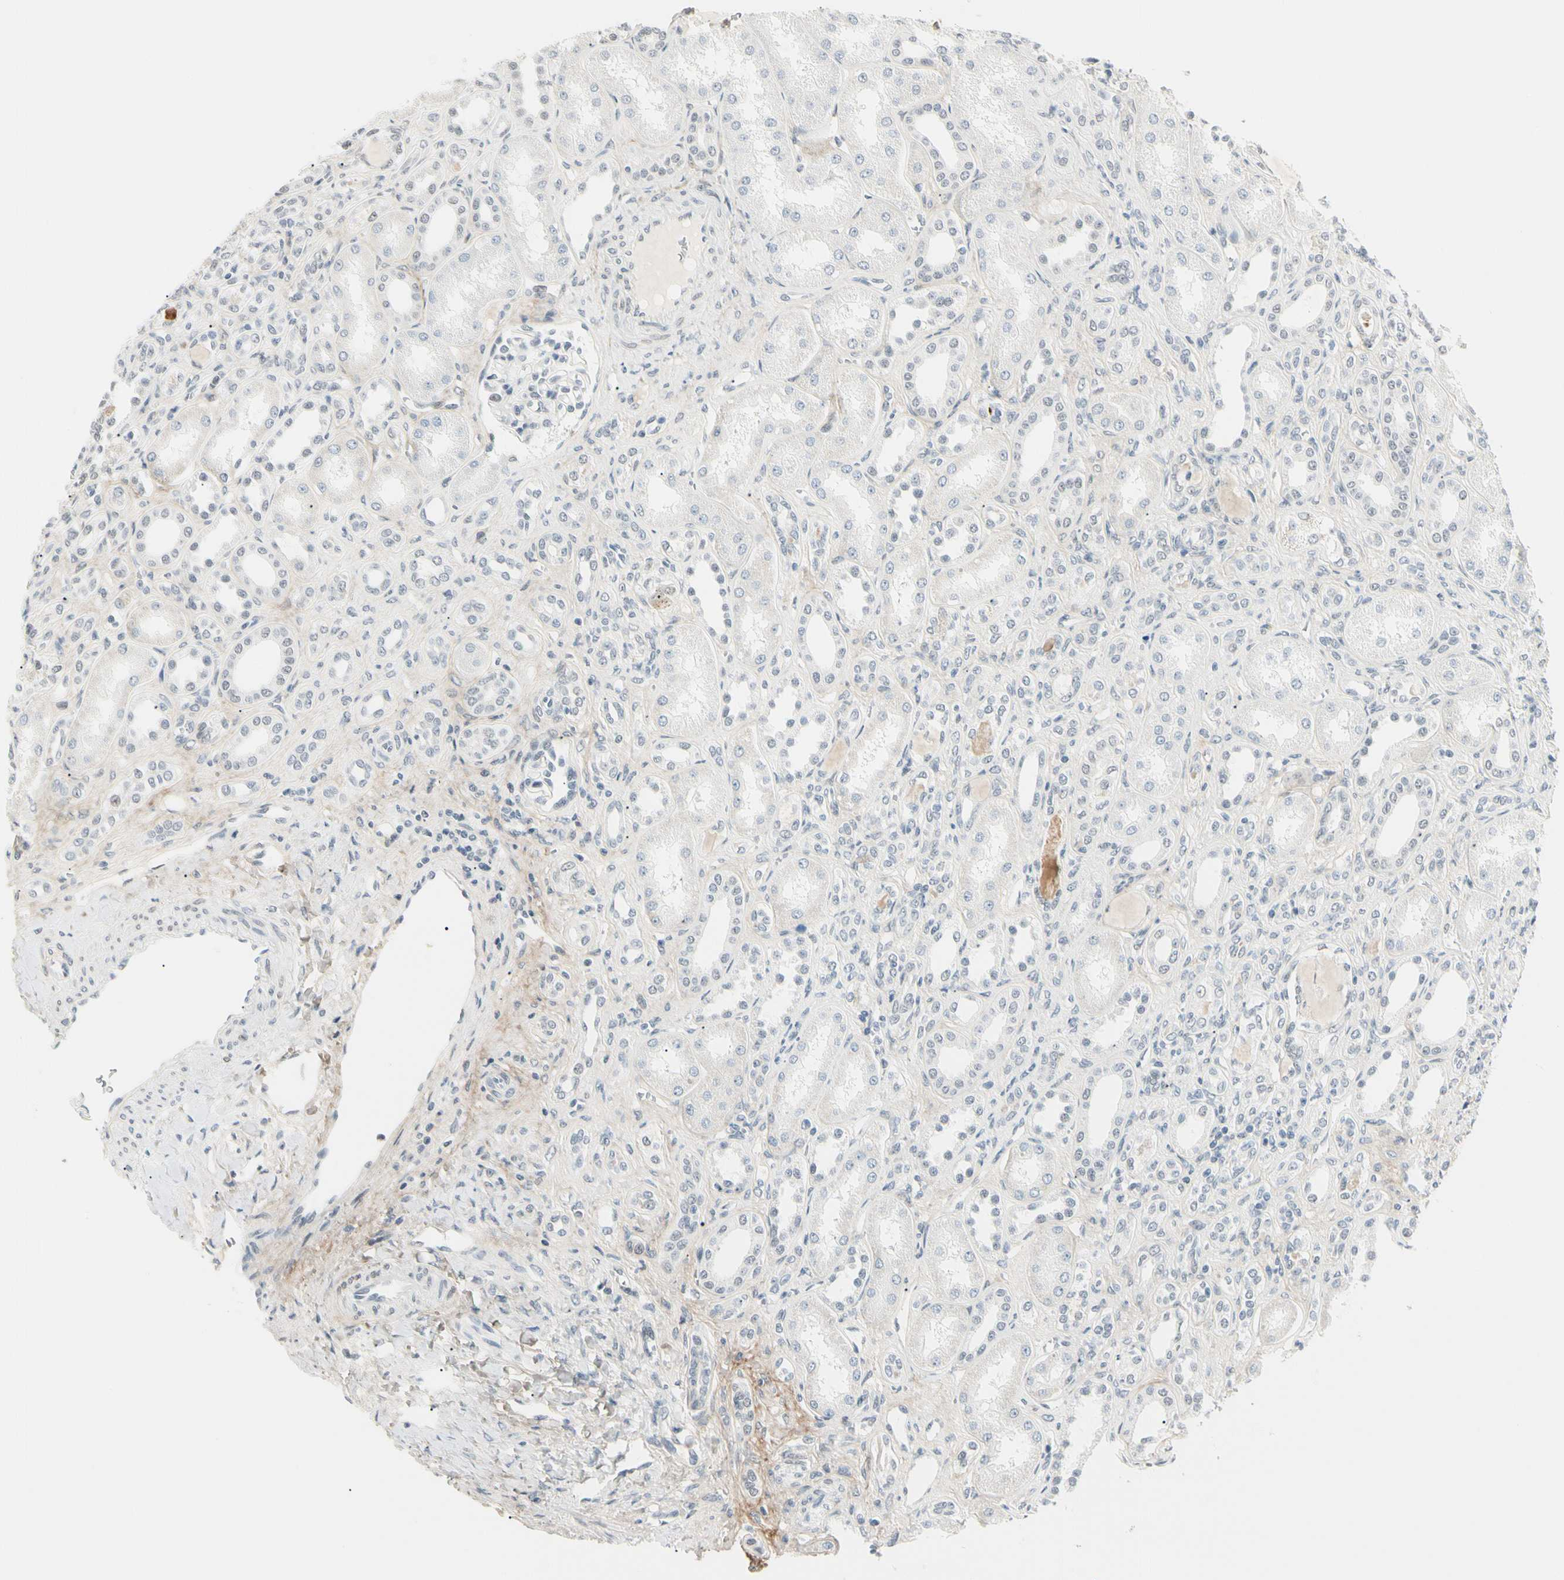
{"staining": {"intensity": "negative", "quantity": "none", "location": "none"}, "tissue": "kidney", "cell_type": "Cells in glomeruli", "image_type": "normal", "snomed": [{"axis": "morphology", "description": "Normal tissue, NOS"}, {"axis": "topography", "description": "Kidney"}], "caption": "This micrograph is of unremarkable kidney stained with immunohistochemistry (IHC) to label a protein in brown with the nuclei are counter-stained blue. There is no positivity in cells in glomeruli. (Stains: DAB (3,3'-diaminobenzidine) immunohistochemistry (IHC) with hematoxylin counter stain, Microscopy: brightfield microscopy at high magnification).", "gene": "ASPN", "patient": {"sex": "male", "age": 7}}